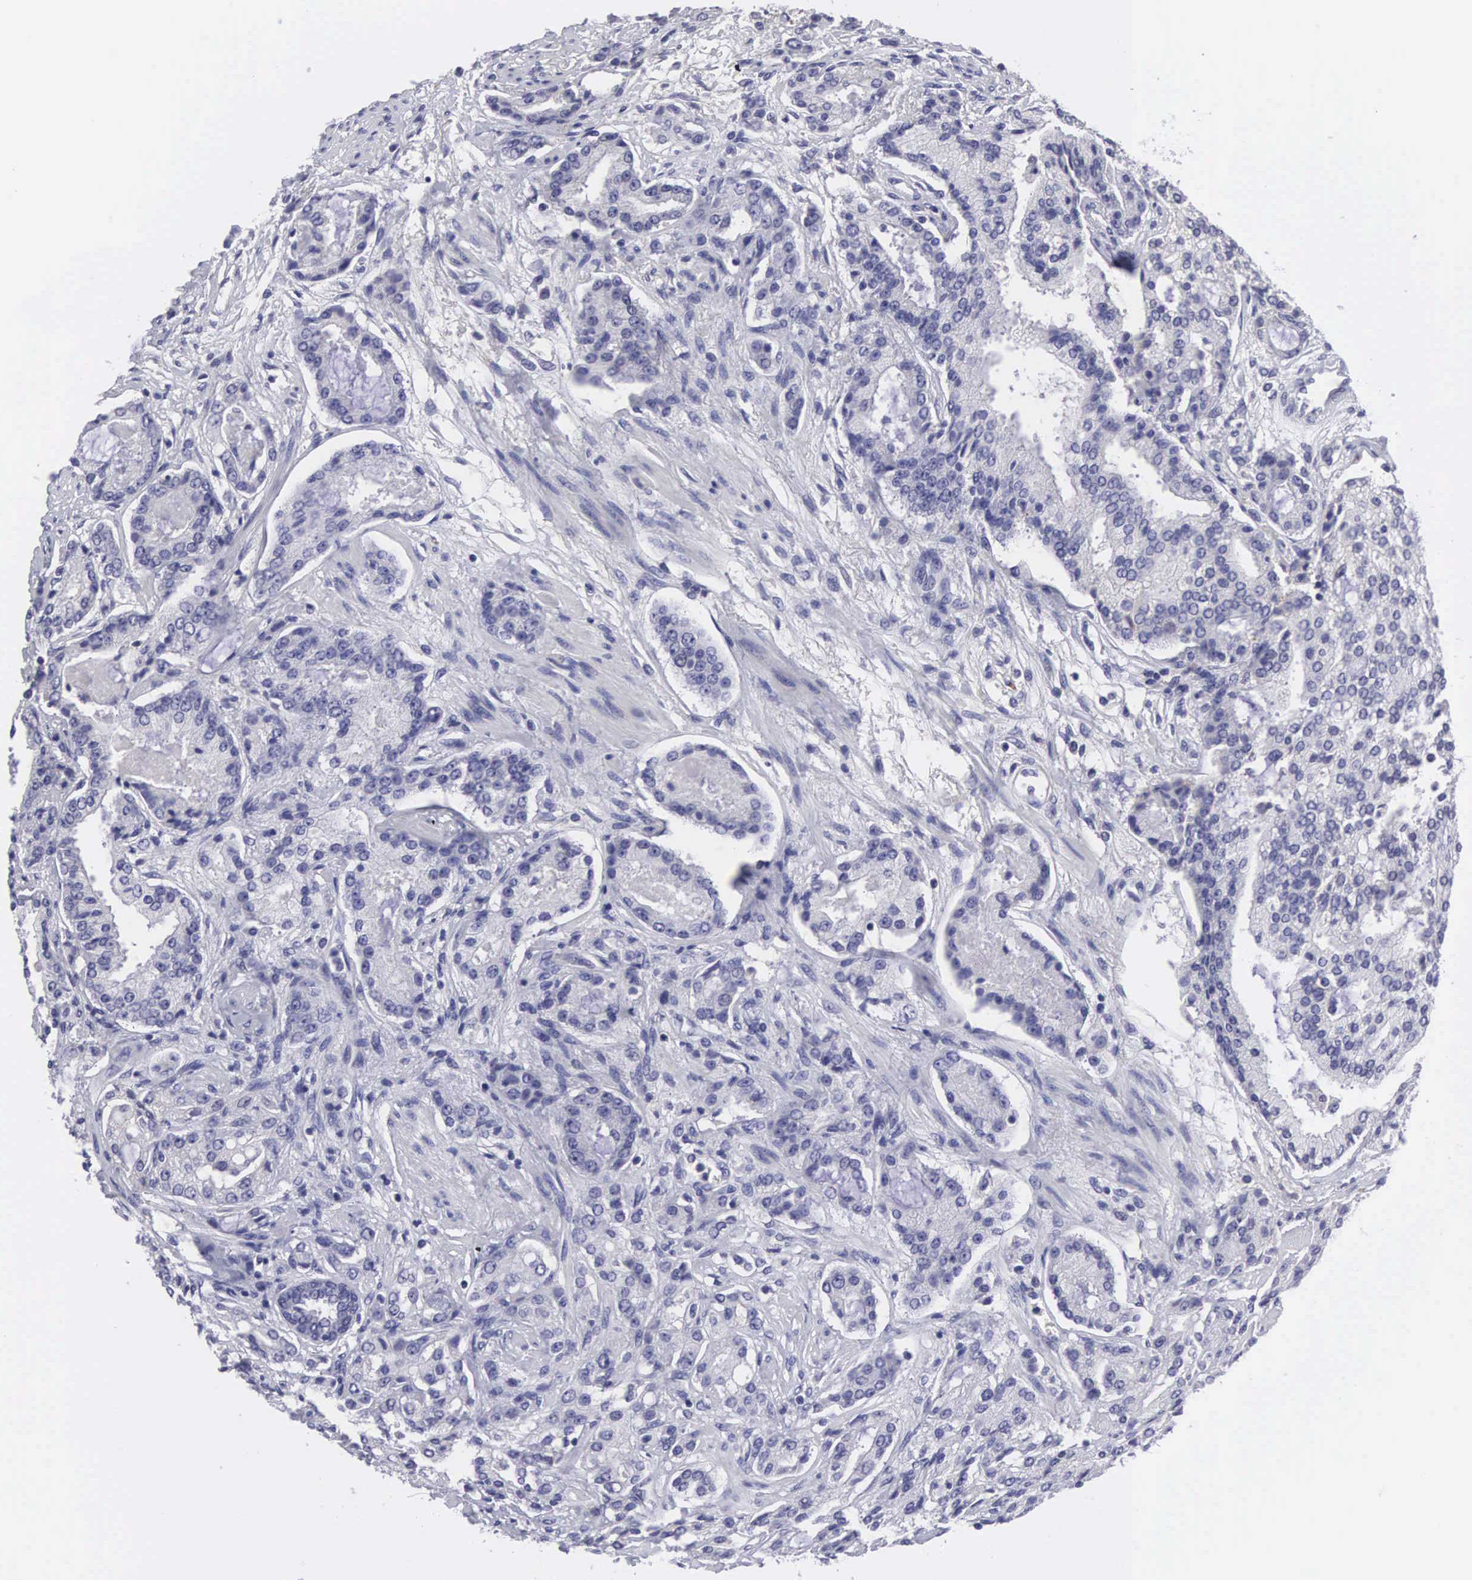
{"staining": {"intensity": "negative", "quantity": "none", "location": "none"}, "tissue": "prostate cancer", "cell_type": "Tumor cells", "image_type": "cancer", "snomed": [{"axis": "morphology", "description": "Adenocarcinoma, Medium grade"}, {"axis": "topography", "description": "Prostate"}], "caption": "Immunohistochemistry (IHC) image of neoplastic tissue: prostate cancer stained with DAB exhibits no significant protein staining in tumor cells.", "gene": "SLITRK4", "patient": {"sex": "male", "age": 72}}